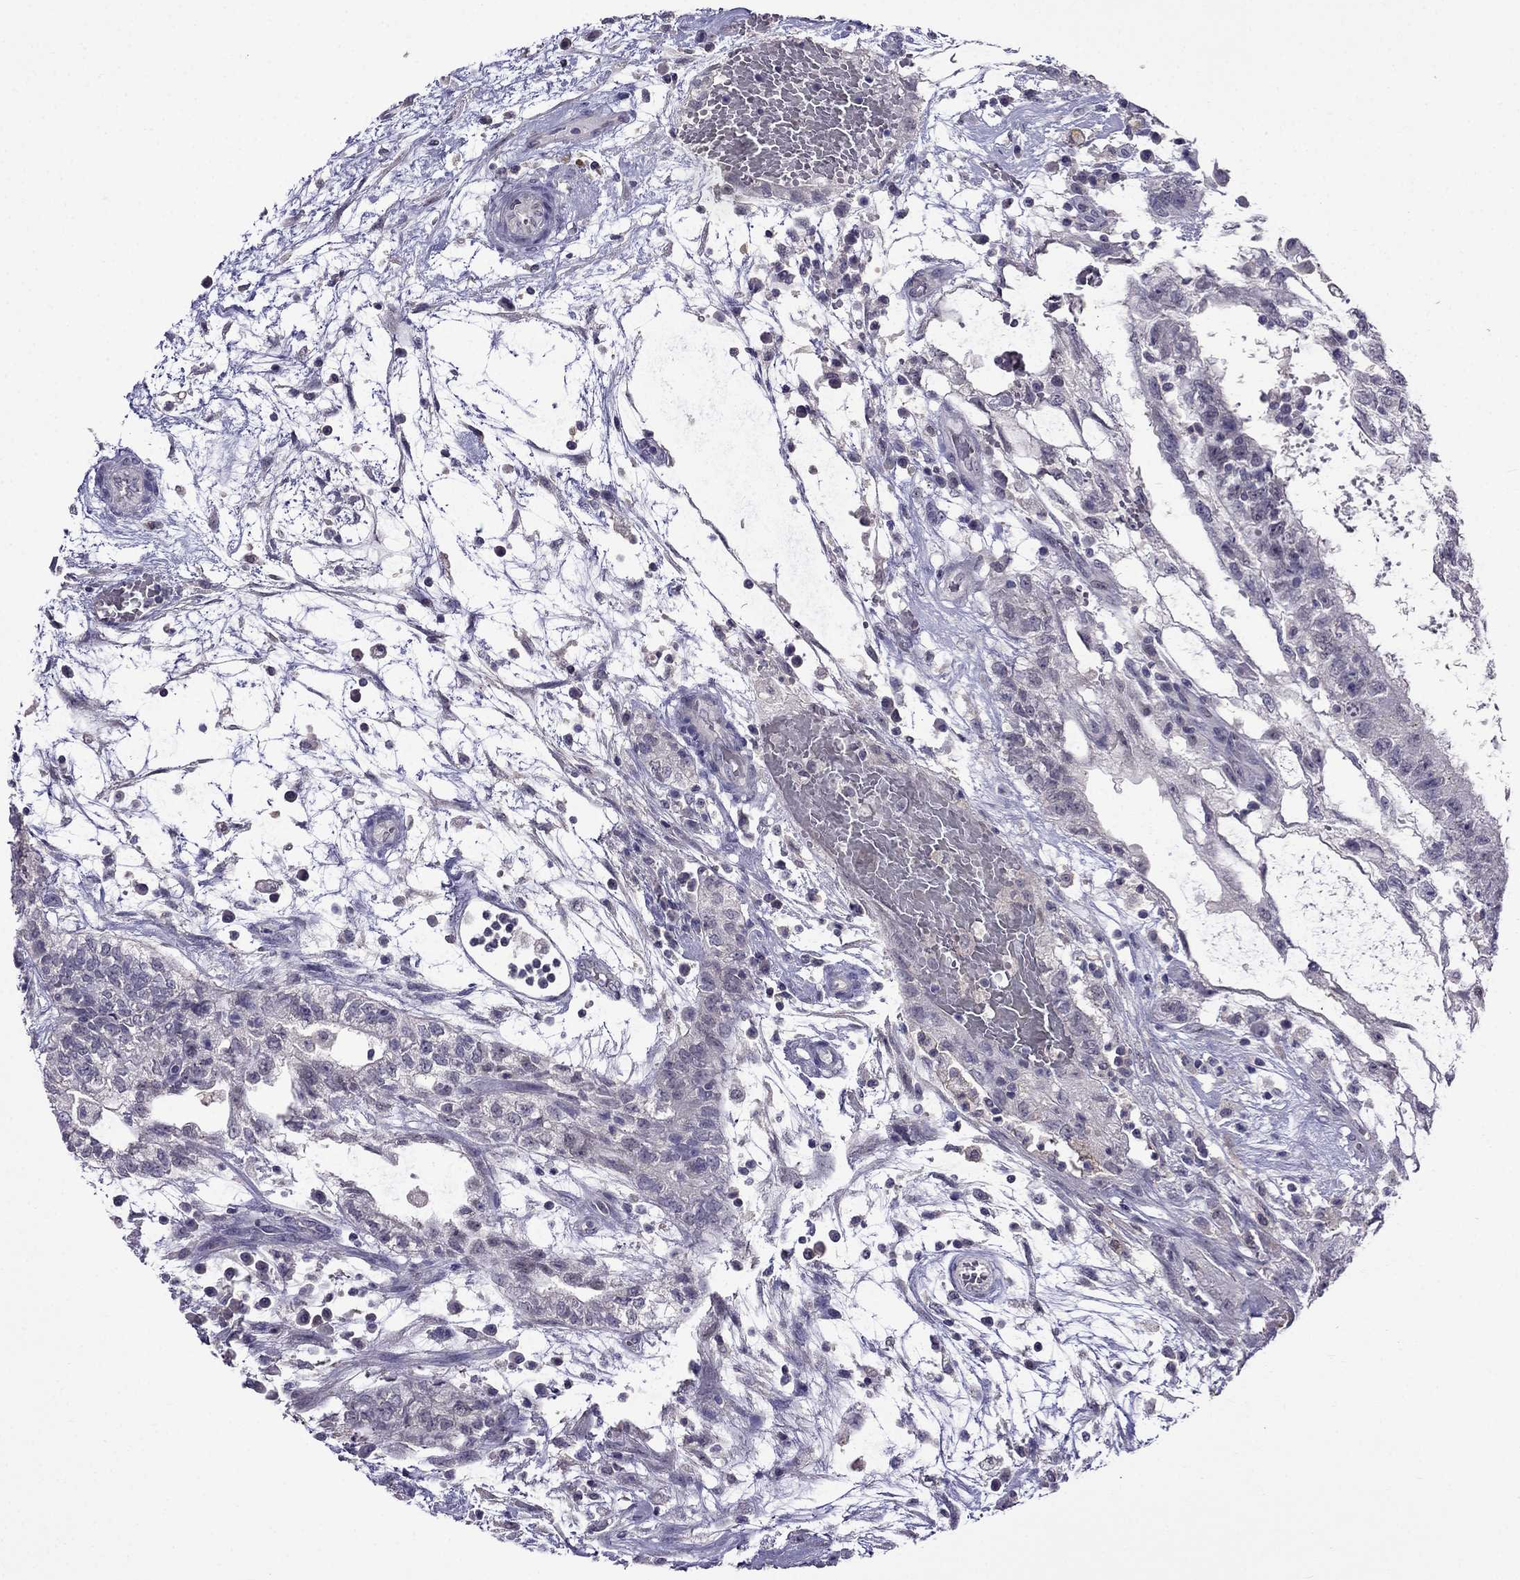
{"staining": {"intensity": "negative", "quantity": "none", "location": "none"}, "tissue": "testis cancer", "cell_type": "Tumor cells", "image_type": "cancer", "snomed": [{"axis": "morphology", "description": "Normal tissue, NOS"}, {"axis": "morphology", "description": "Carcinoma, Embryonal, NOS"}, {"axis": "topography", "description": "Testis"}, {"axis": "topography", "description": "Epididymis"}], "caption": "An immunohistochemistry (IHC) image of testis cancer is shown. There is no staining in tumor cells of testis cancer. (DAB immunohistochemistry with hematoxylin counter stain).", "gene": "AQP9", "patient": {"sex": "male", "age": 32}}